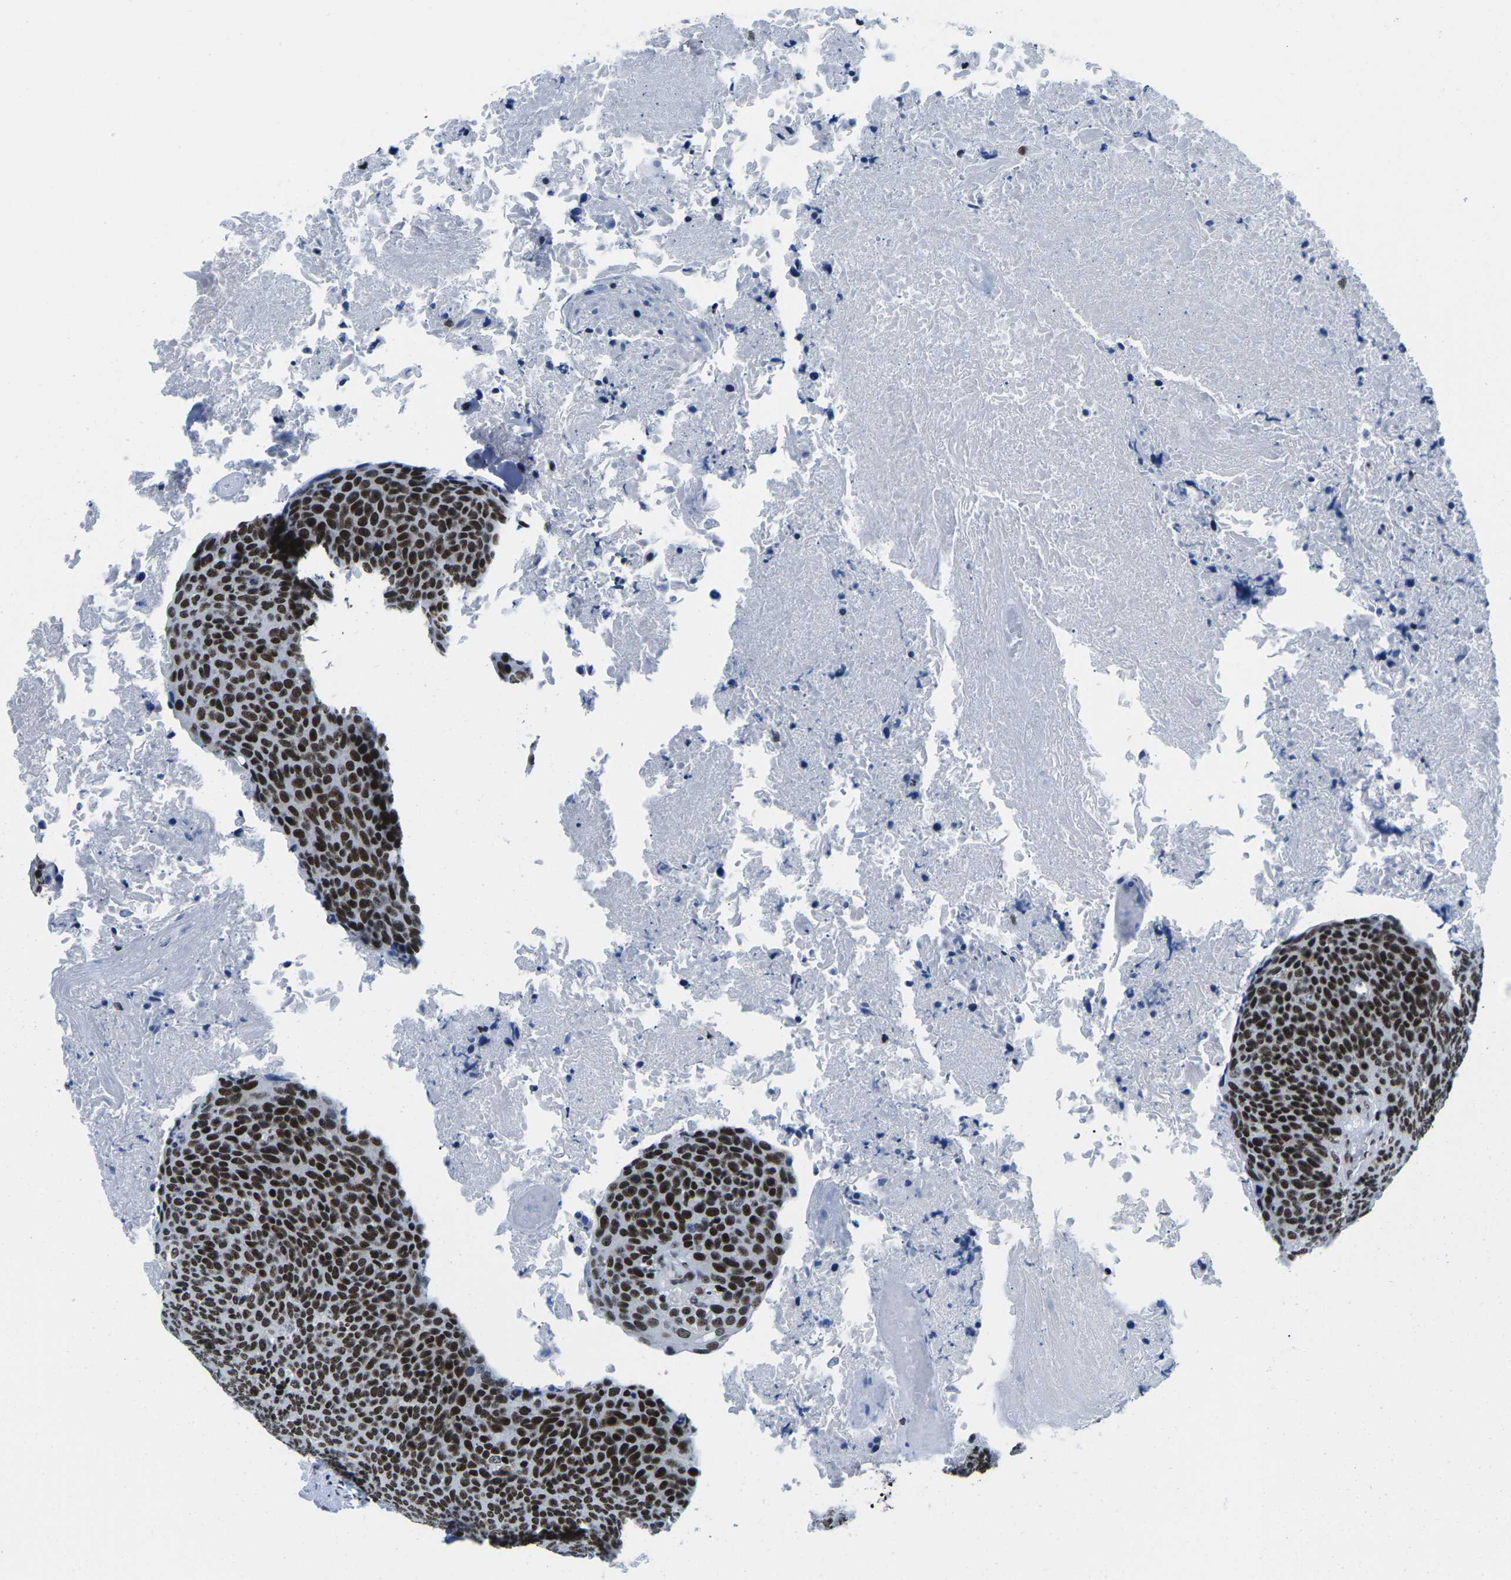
{"staining": {"intensity": "strong", "quantity": ">75%", "location": "nuclear"}, "tissue": "head and neck cancer", "cell_type": "Tumor cells", "image_type": "cancer", "snomed": [{"axis": "morphology", "description": "Squamous cell carcinoma, NOS"}, {"axis": "morphology", "description": "Squamous cell carcinoma, metastatic, NOS"}, {"axis": "topography", "description": "Lymph node"}, {"axis": "topography", "description": "Head-Neck"}], "caption": "Protein expression analysis of metastatic squamous cell carcinoma (head and neck) demonstrates strong nuclear staining in approximately >75% of tumor cells. The staining was performed using DAB (3,3'-diaminobenzidine) to visualize the protein expression in brown, while the nuclei were stained in blue with hematoxylin (Magnification: 20x).", "gene": "ATF1", "patient": {"sex": "male", "age": 62}}